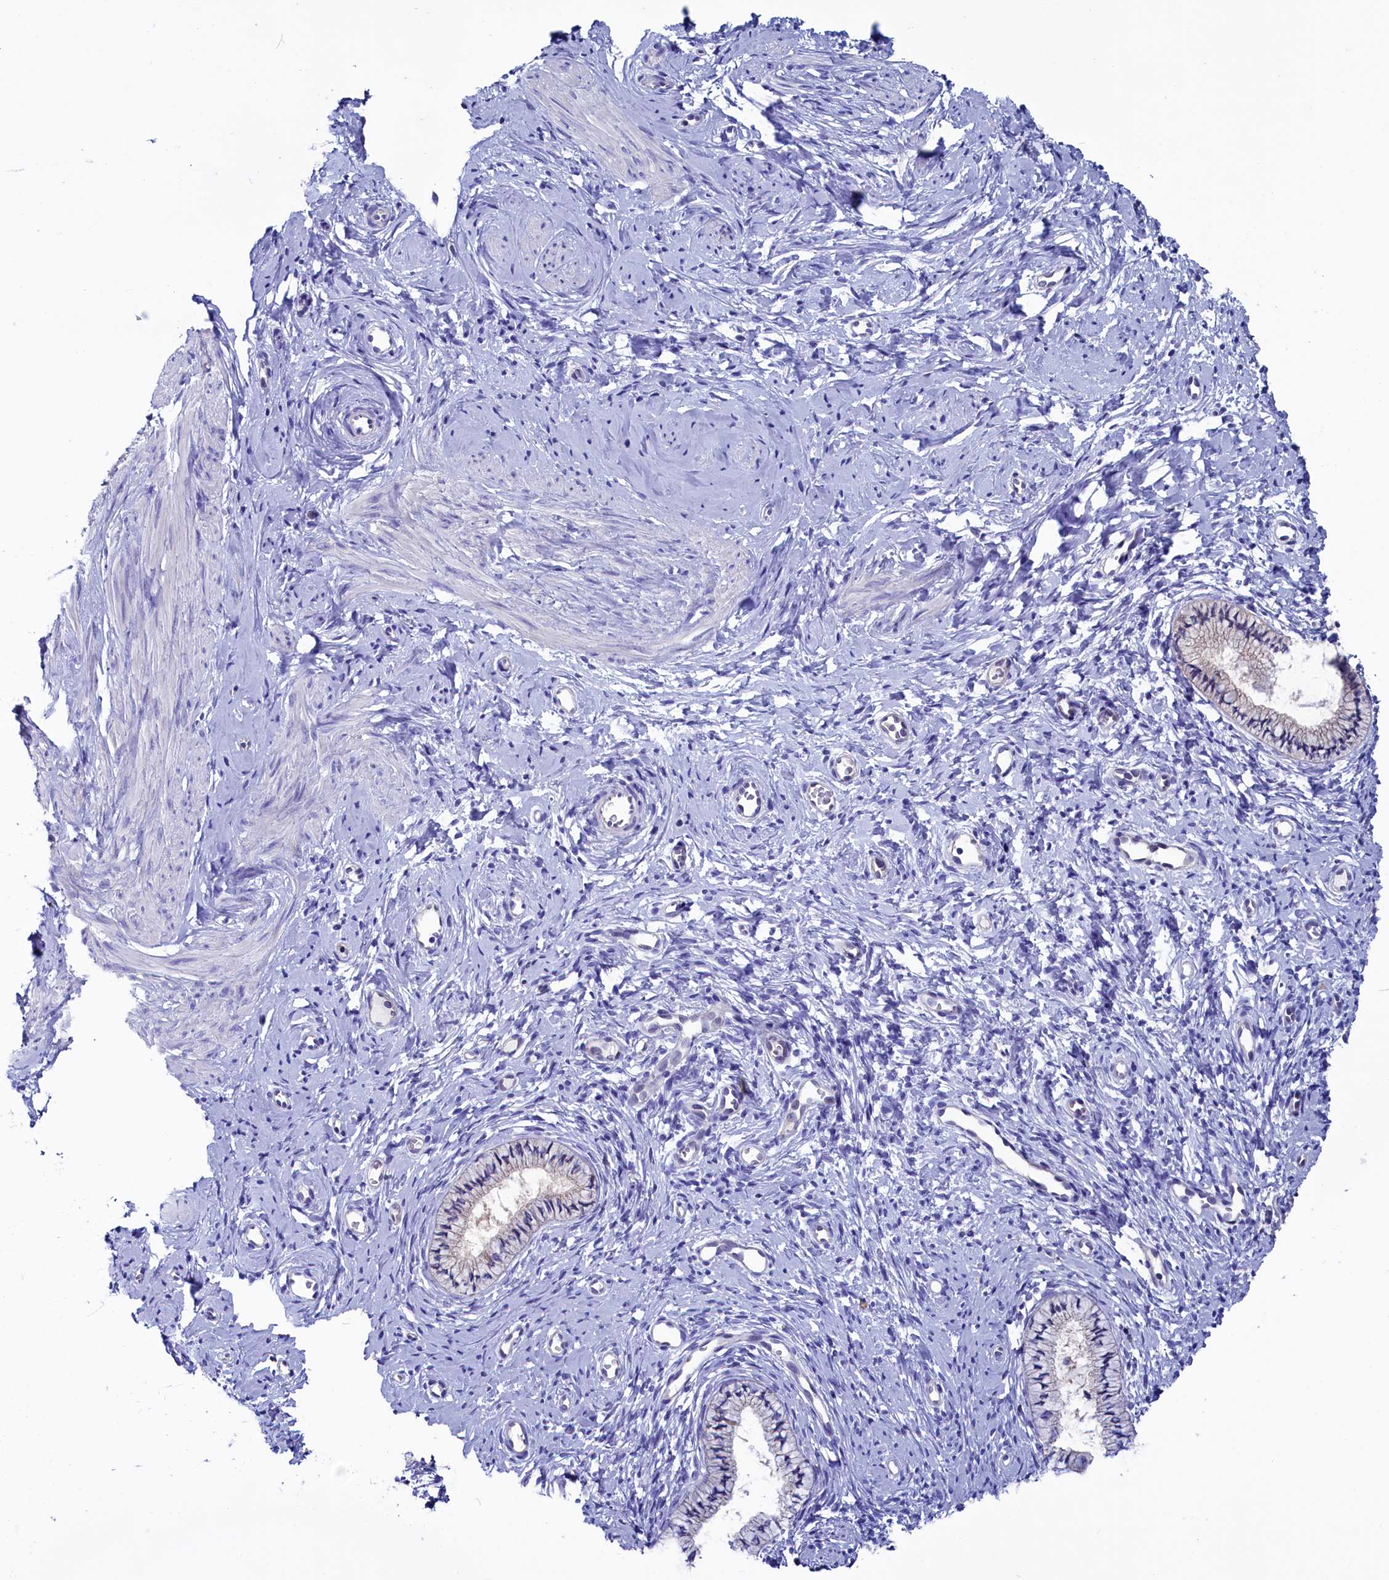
{"staining": {"intensity": "negative", "quantity": "none", "location": "none"}, "tissue": "cervix", "cell_type": "Glandular cells", "image_type": "normal", "snomed": [{"axis": "morphology", "description": "Normal tissue, NOS"}, {"axis": "topography", "description": "Cervix"}], "caption": "This is an immunohistochemistry image of normal human cervix. There is no expression in glandular cells.", "gene": "CIAPIN1", "patient": {"sex": "female", "age": 57}}